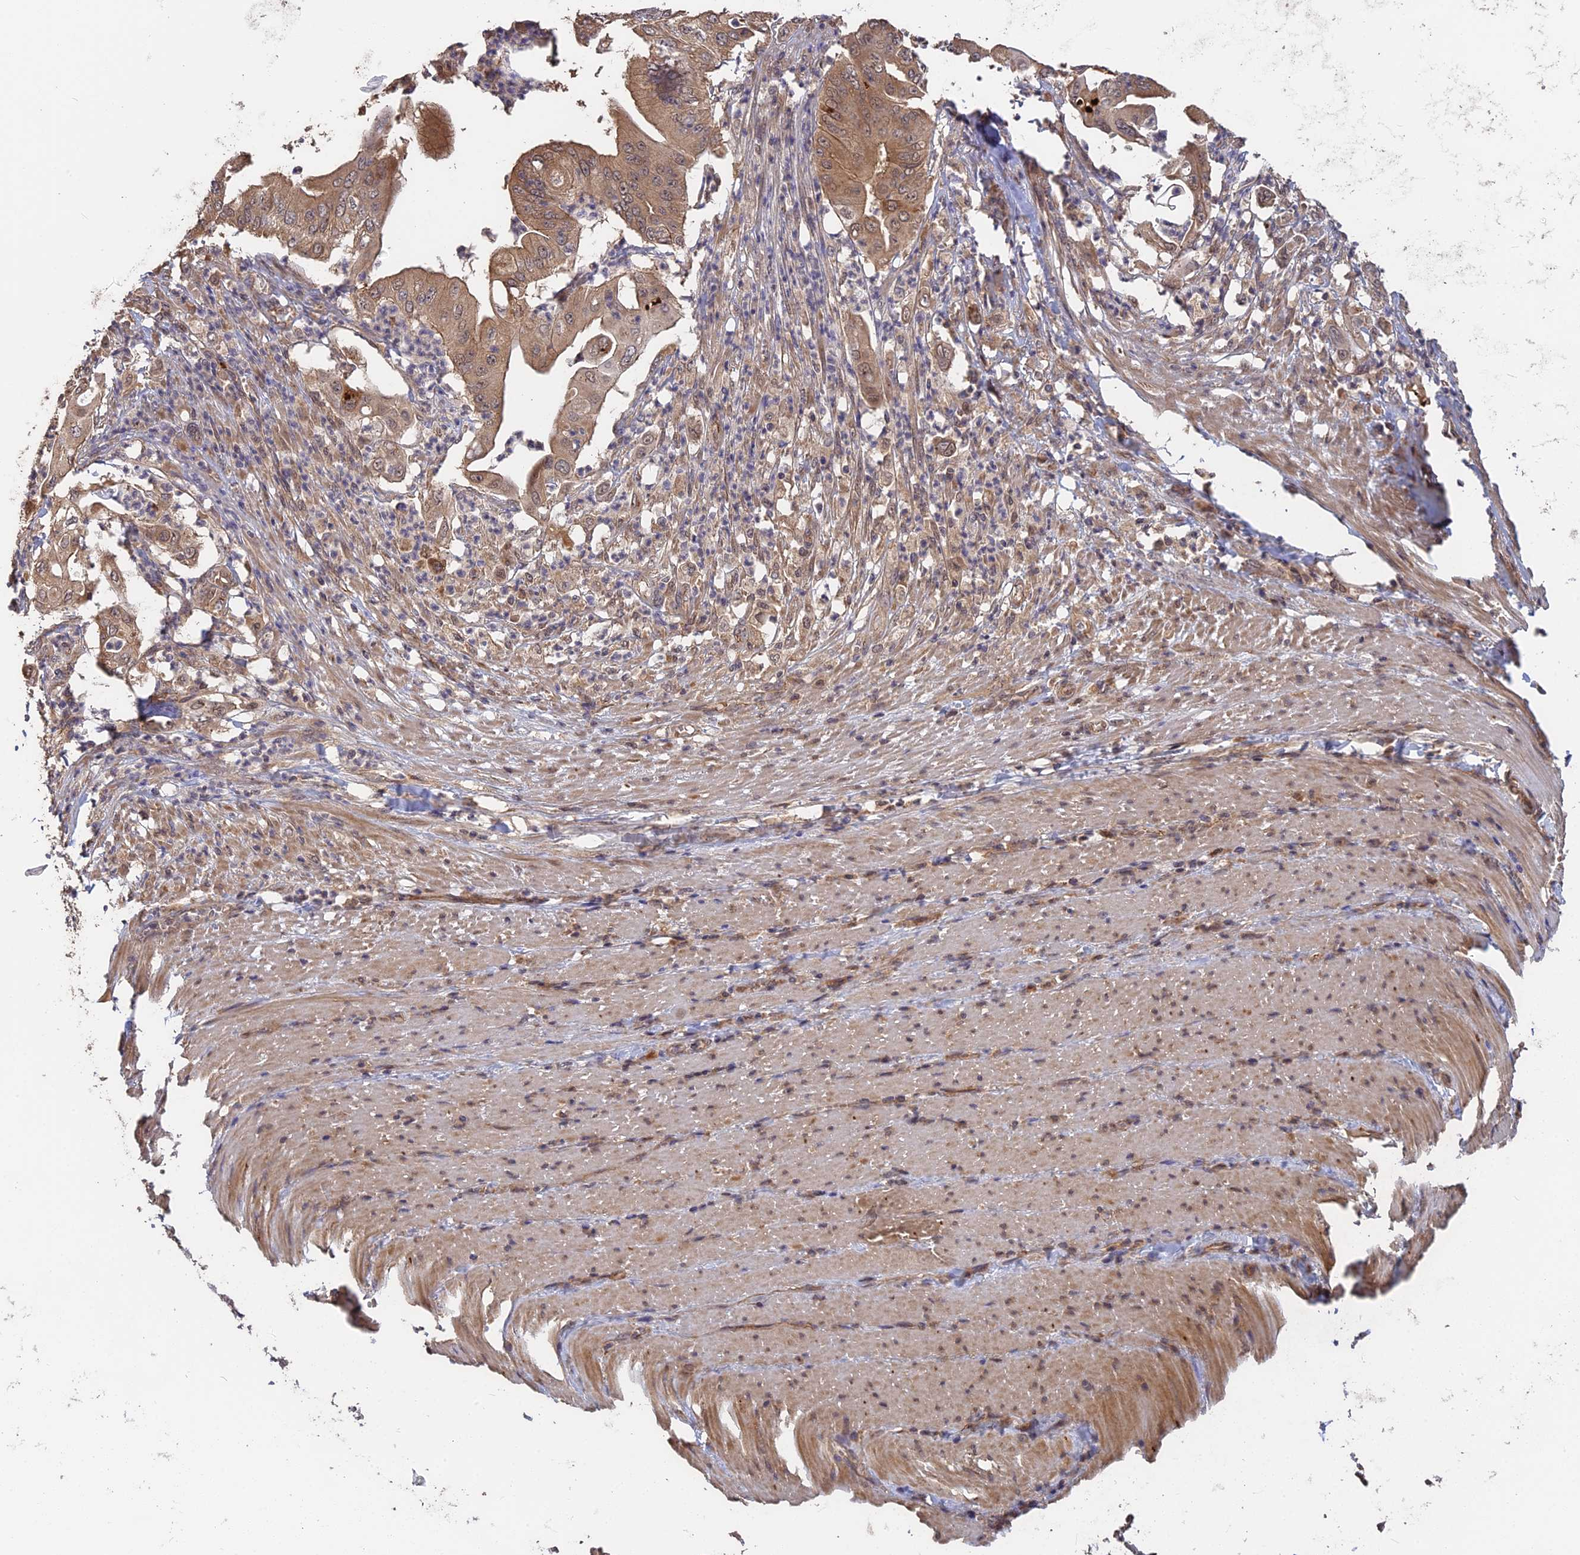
{"staining": {"intensity": "moderate", "quantity": ">75%", "location": "cytoplasmic/membranous,nuclear"}, "tissue": "pancreatic cancer", "cell_type": "Tumor cells", "image_type": "cancer", "snomed": [{"axis": "morphology", "description": "Adenocarcinoma, NOS"}, {"axis": "topography", "description": "Pancreas"}], "caption": "Tumor cells display moderate cytoplasmic/membranous and nuclear staining in about >75% of cells in adenocarcinoma (pancreatic).", "gene": "ARHGAP40", "patient": {"sex": "female", "age": 77}}